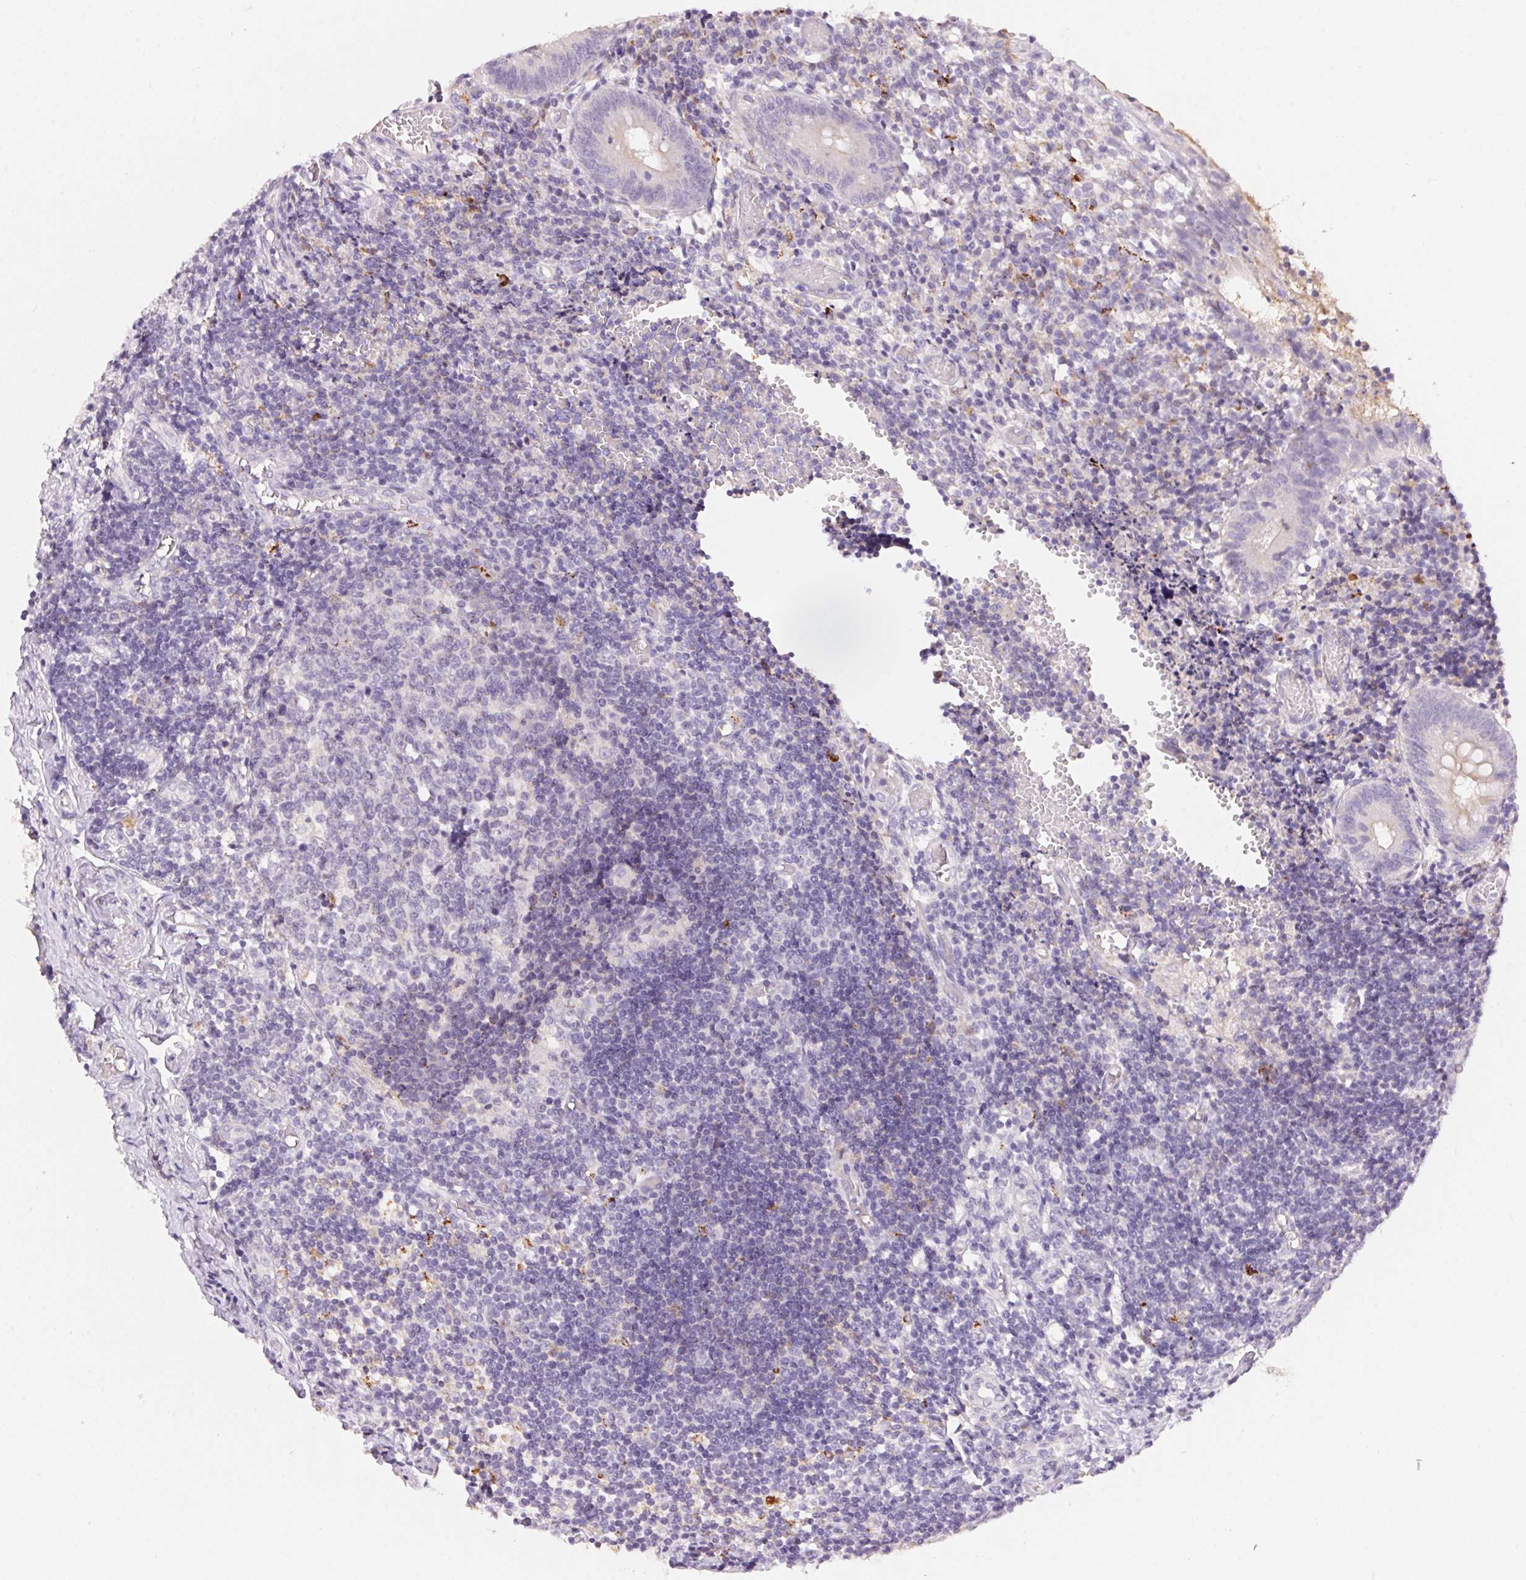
{"staining": {"intensity": "negative", "quantity": "none", "location": "none"}, "tissue": "appendix", "cell_type": "Glandular cells", "image_type": "normal", "snomed": [{"axis": "morphology", "description": "Normal tissue, NOS"}, {"axis": "topography", "description": "Appendix"}], "caption": "Immunohistochemical staining of normal appendix reveals no significant expression in glandular cells. Brightfield microscopy of immunohistochemistry (IHC) stained with DAB (3,3'-diaminobenzidine) (brown) and hematoxylin (blue), captured at high magnification.", "gene": "PNLIPRP3", "patient": {"sex": "female", "age": 32}}